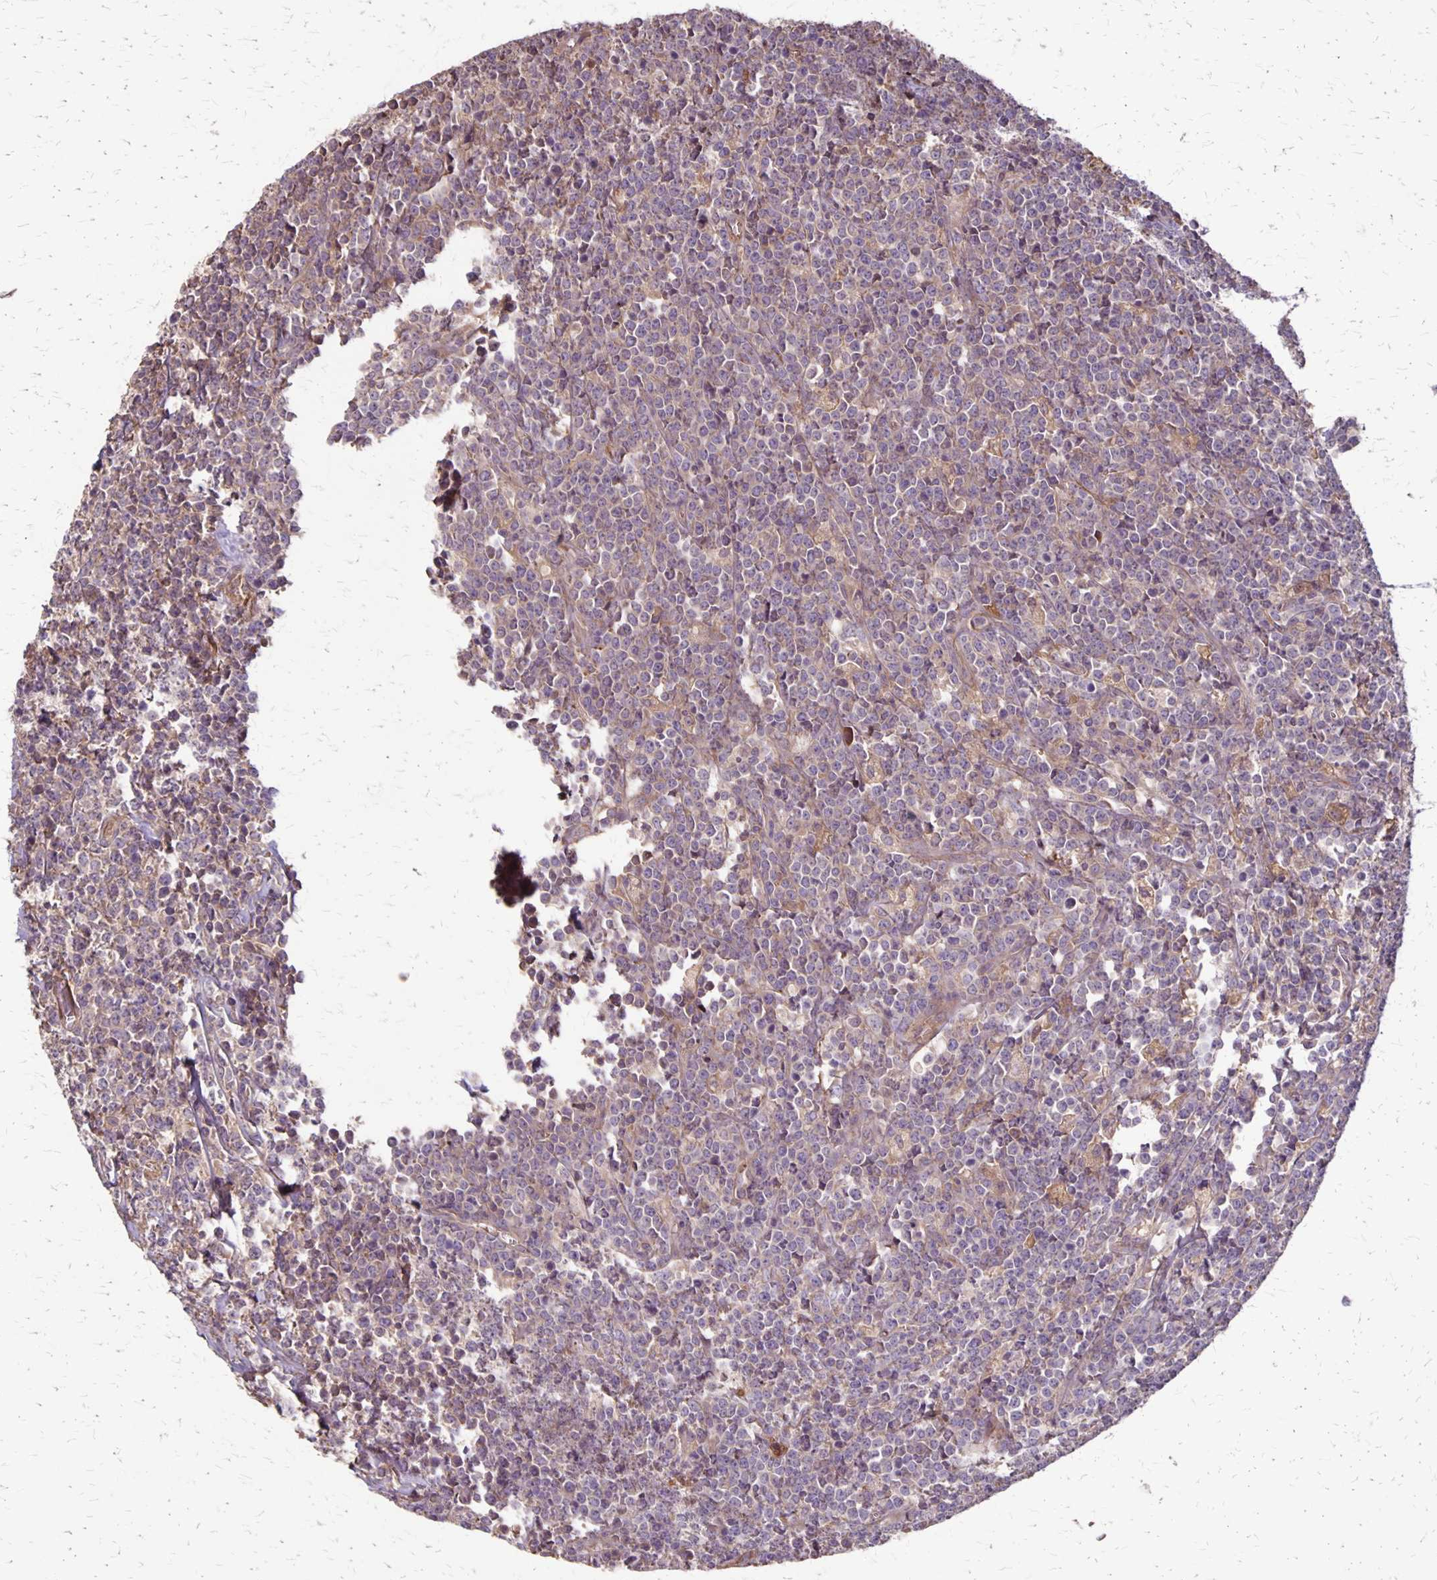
{"staining": {"intensity": "weak", "quantity": "25%-75%", "location": "cytoplasmic/membranous"}, "tissue": "lymphoma", "cell_type": "Tumor cells", "image_type": "cancer", "snomed": [{"axis": "morphology", "description": "Malignant lymphoma, non-Hodgkin's type, High grade"}, {"axis": "topography", "description": "Small intestine"}], "caption": "A low amount of weak cytoplasmic/membranous positivity is identified in approximately 25%-75% of tumor cells in lymphoma tissue.", "gene": "PROM2", "patient": {"sex": "female", "age": 56}}